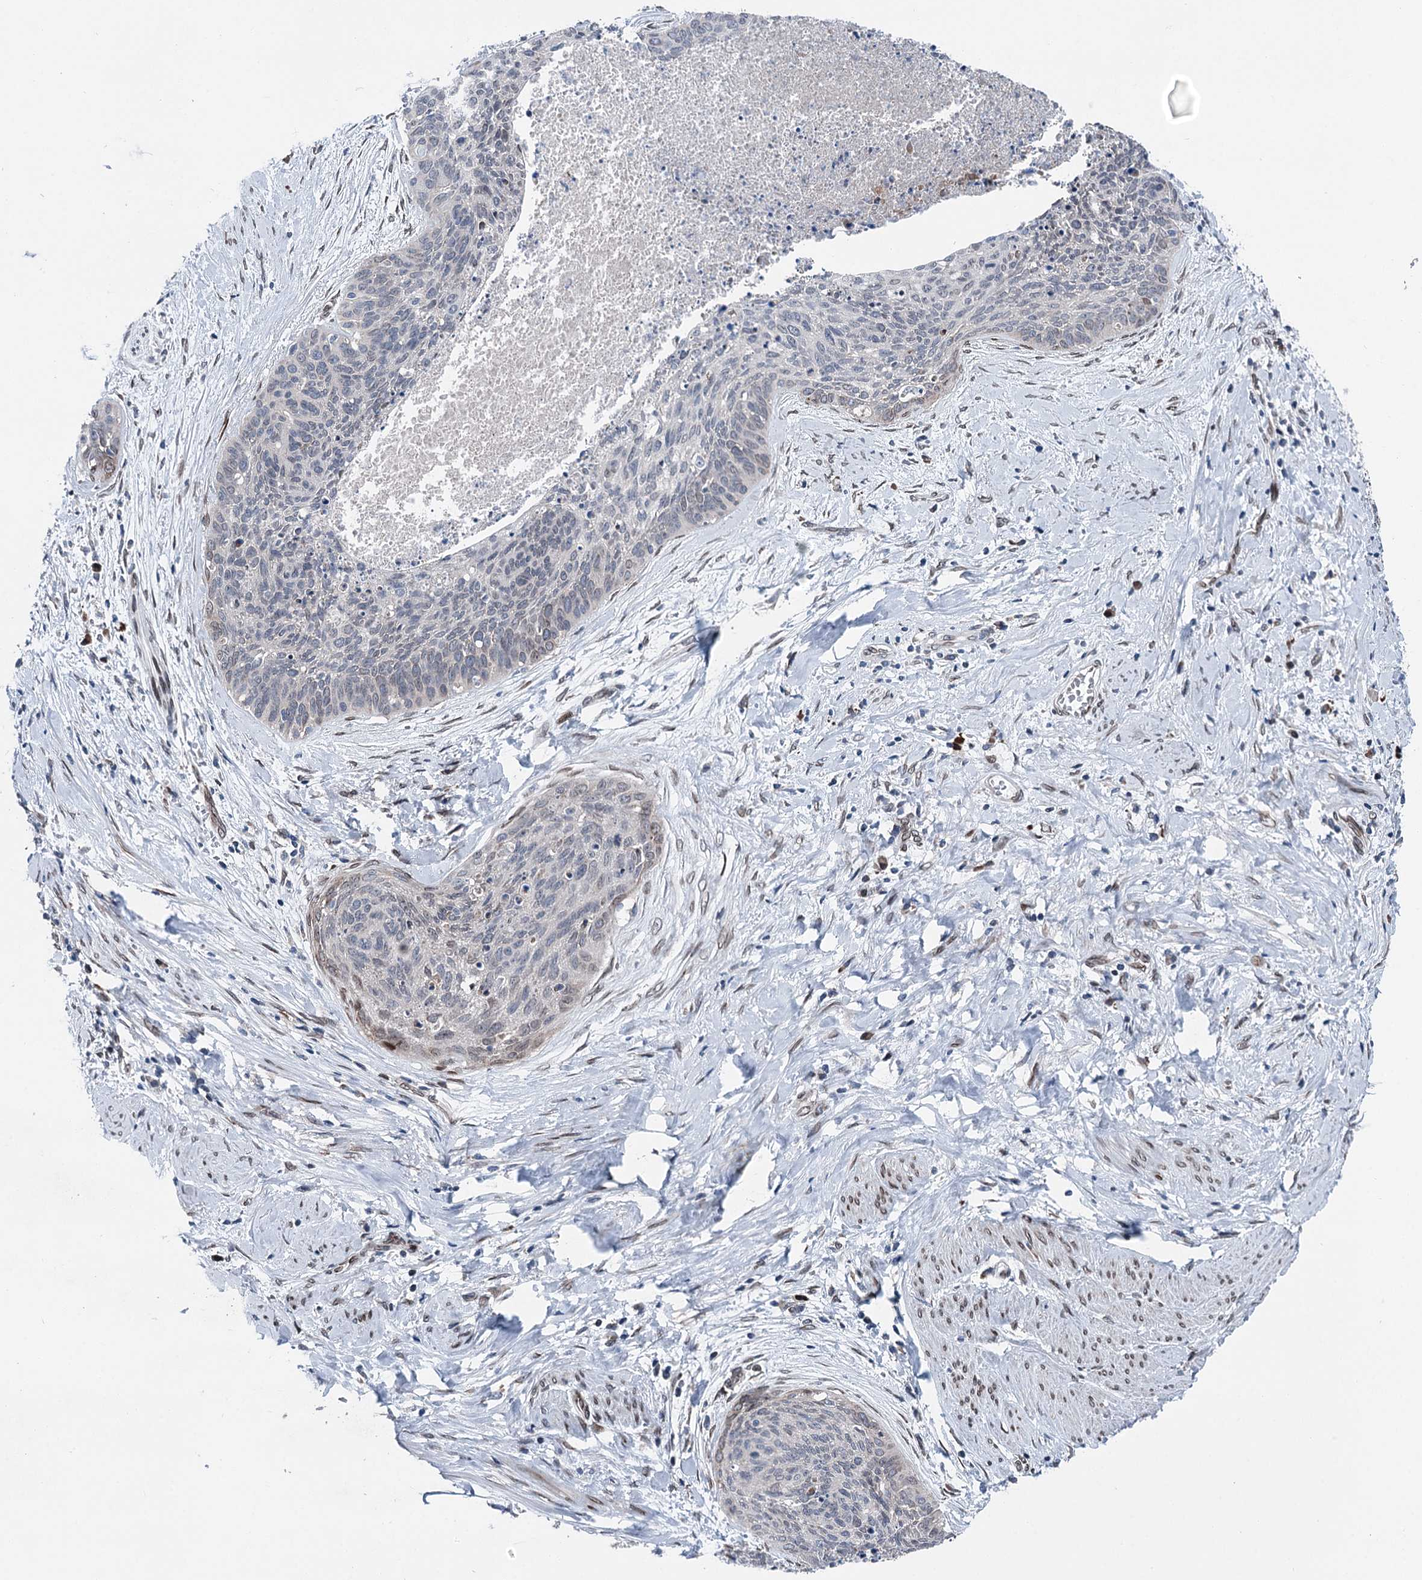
{"staining": {"intensity": "weak", "quantity": "<25%", "location": "cytoplasmic/membranous,nuclear"}, "tissue": "cervical cancer", "cell_type": "Tumor cells", "image_type": "cancer", "snomed": [{"axis": "morphology", "description": "Squamous cell carcinoma, NOS"}, {"axis": "topography", "description": "Cervix"}], "caption": "Tumor cells are negative for brown protein staining in cervical cancer.", "gene": "MRPL14", "patient": {"sex": "female", "age": 55}}